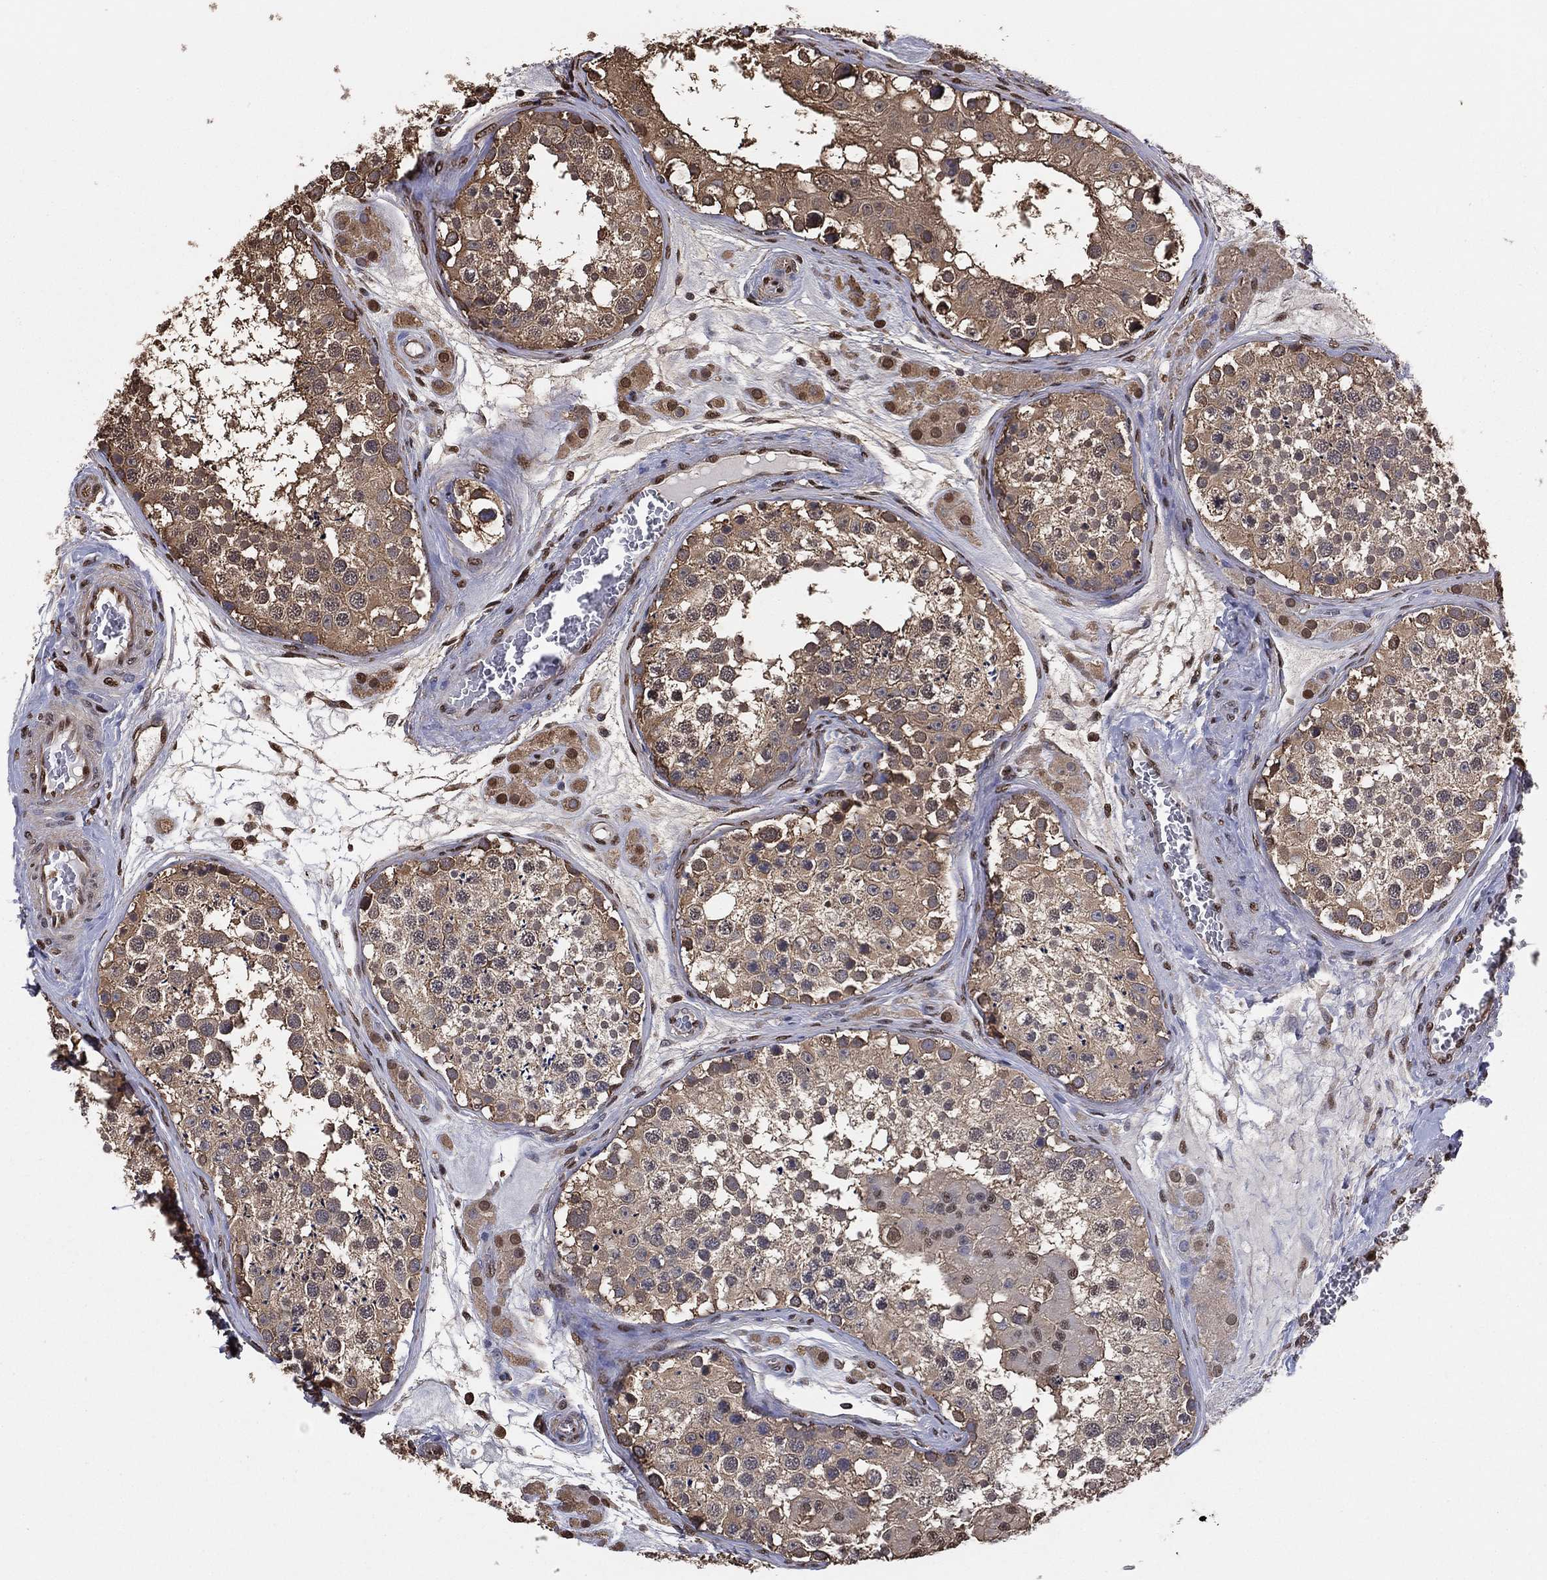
{"staining": {"intensity": "moderate", "quantity": "25%-75%", "location": "cytoplasmic/membranous"}, "tissue": "testis", "cell_type": "Cells in seminiferous ducts", "image_type": "normal", "snomed": [{"axis": "morphology", "description": "Normal tissue, NOS"}, {"axis": "topography", "description": "Testis"}], "caption": "Normal testis was stained to show a protein in brown. There is medium levels of moderate cytoplasmic/membranous expression in about 25%-75% of cells in seminiferous ducts. Using DAB (brown) and hematoxylin (blue) stains, captured at high magnification using brightfield microscopy.", "gene": "GAPDH", "patient": {"sex": "male", "age": 31}}